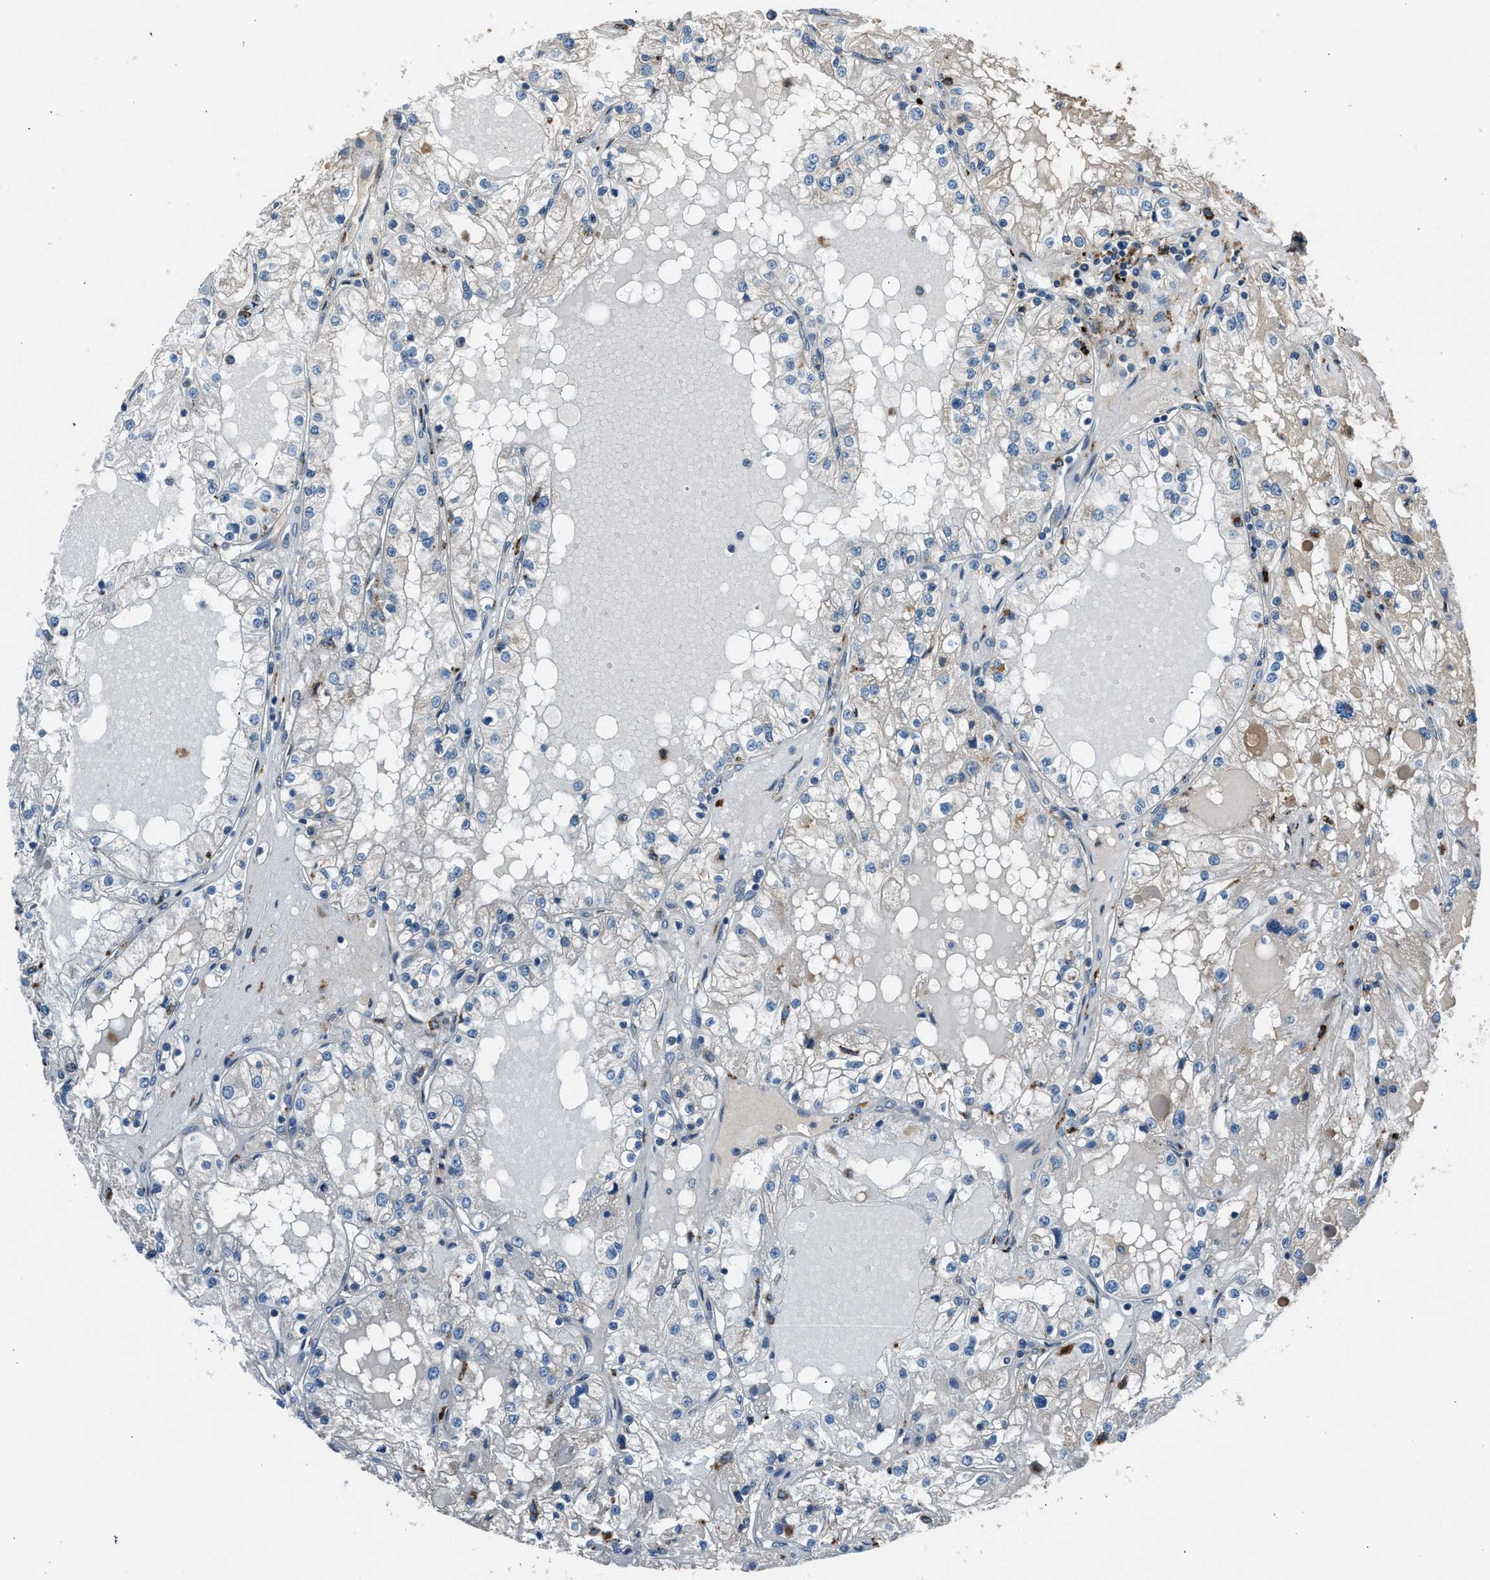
{"staining": {"intensity": "moderate", "quantity": "<25%", "location": "cytoplasmic/membranous"}, "tissue": "renal cancer", "cell_type": "Tumor cells", "image_type": "cancer", "snomed": [{"axis": "morphology", "description": "Adenocarcinoma, NOS"}, {"axis": "topography", "description": "Kidney"}], "caption": "Protein positivity by immunohistochemistry demonstrates moderate cytoplasmic/membranous expression in about <25% of tumor cells in renal cancer (adenocarcinoma). (DAB = brown stain, brightfield microscopy at high magnification).", "gene": "LMBR1", "patient": {"sex": "male", "age": 68}}